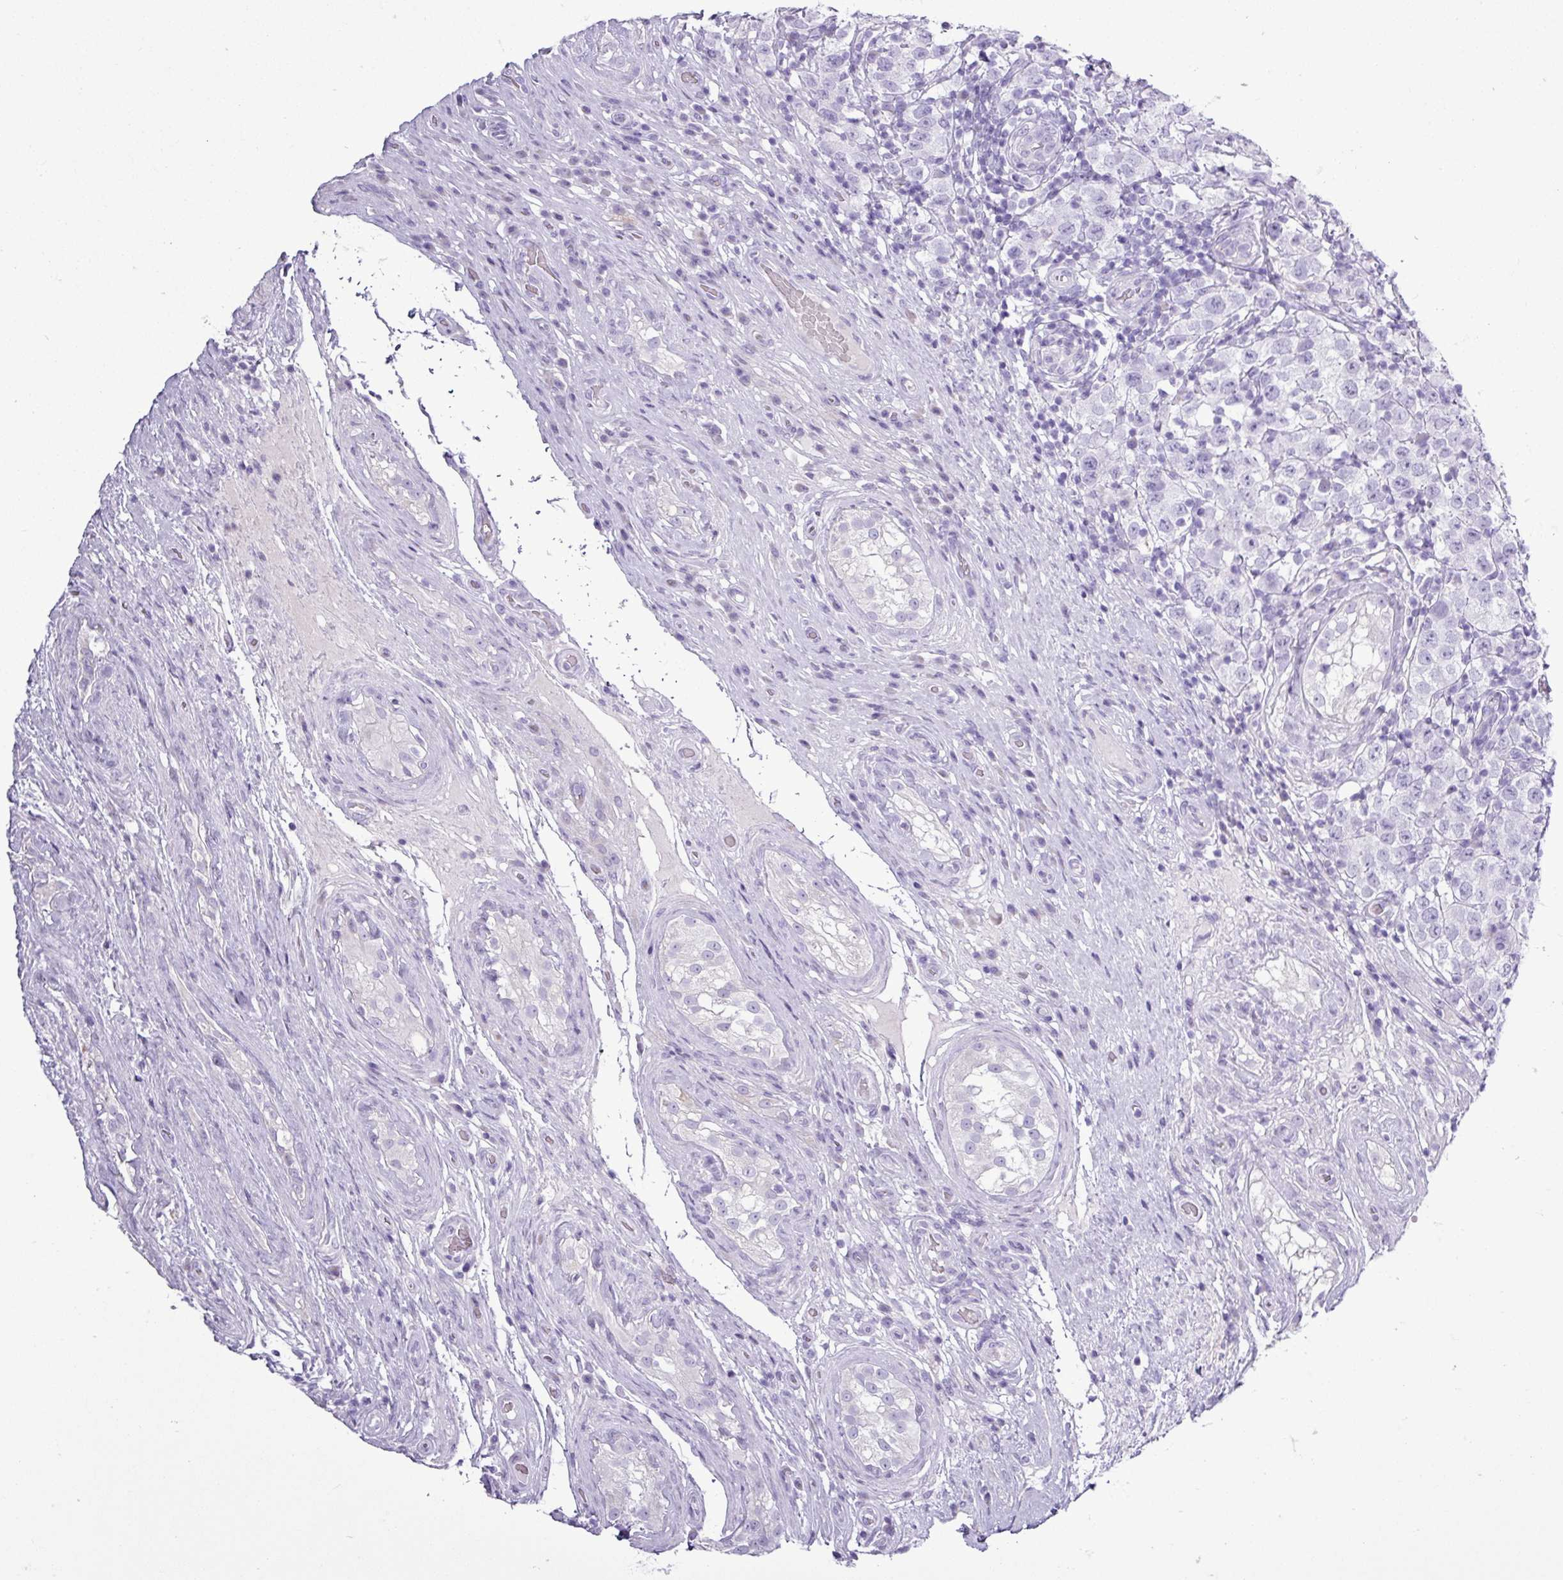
{"staining": {"intensity": "negative", "quantity": "none", "location": "none"}, "tissue": "testis cancer", "cell_type": "Tumor cells", "image_type": "cancer", "snomed": [{"axis": "morphology", "description": "Seminoma, NOS"}, {"axis": "morphology", "description": "Carcinoma, Embryonal, NOS"}, {"axis": "topography", "description": "Testis"}], "caption": "Human seminoma (testis) stained for a protein using immunohistochemistry (IHC) exhibits no positivity in tumor cells.", "gene": "ALDH3A1", "patient": {"sex": "male", "age": 41}}